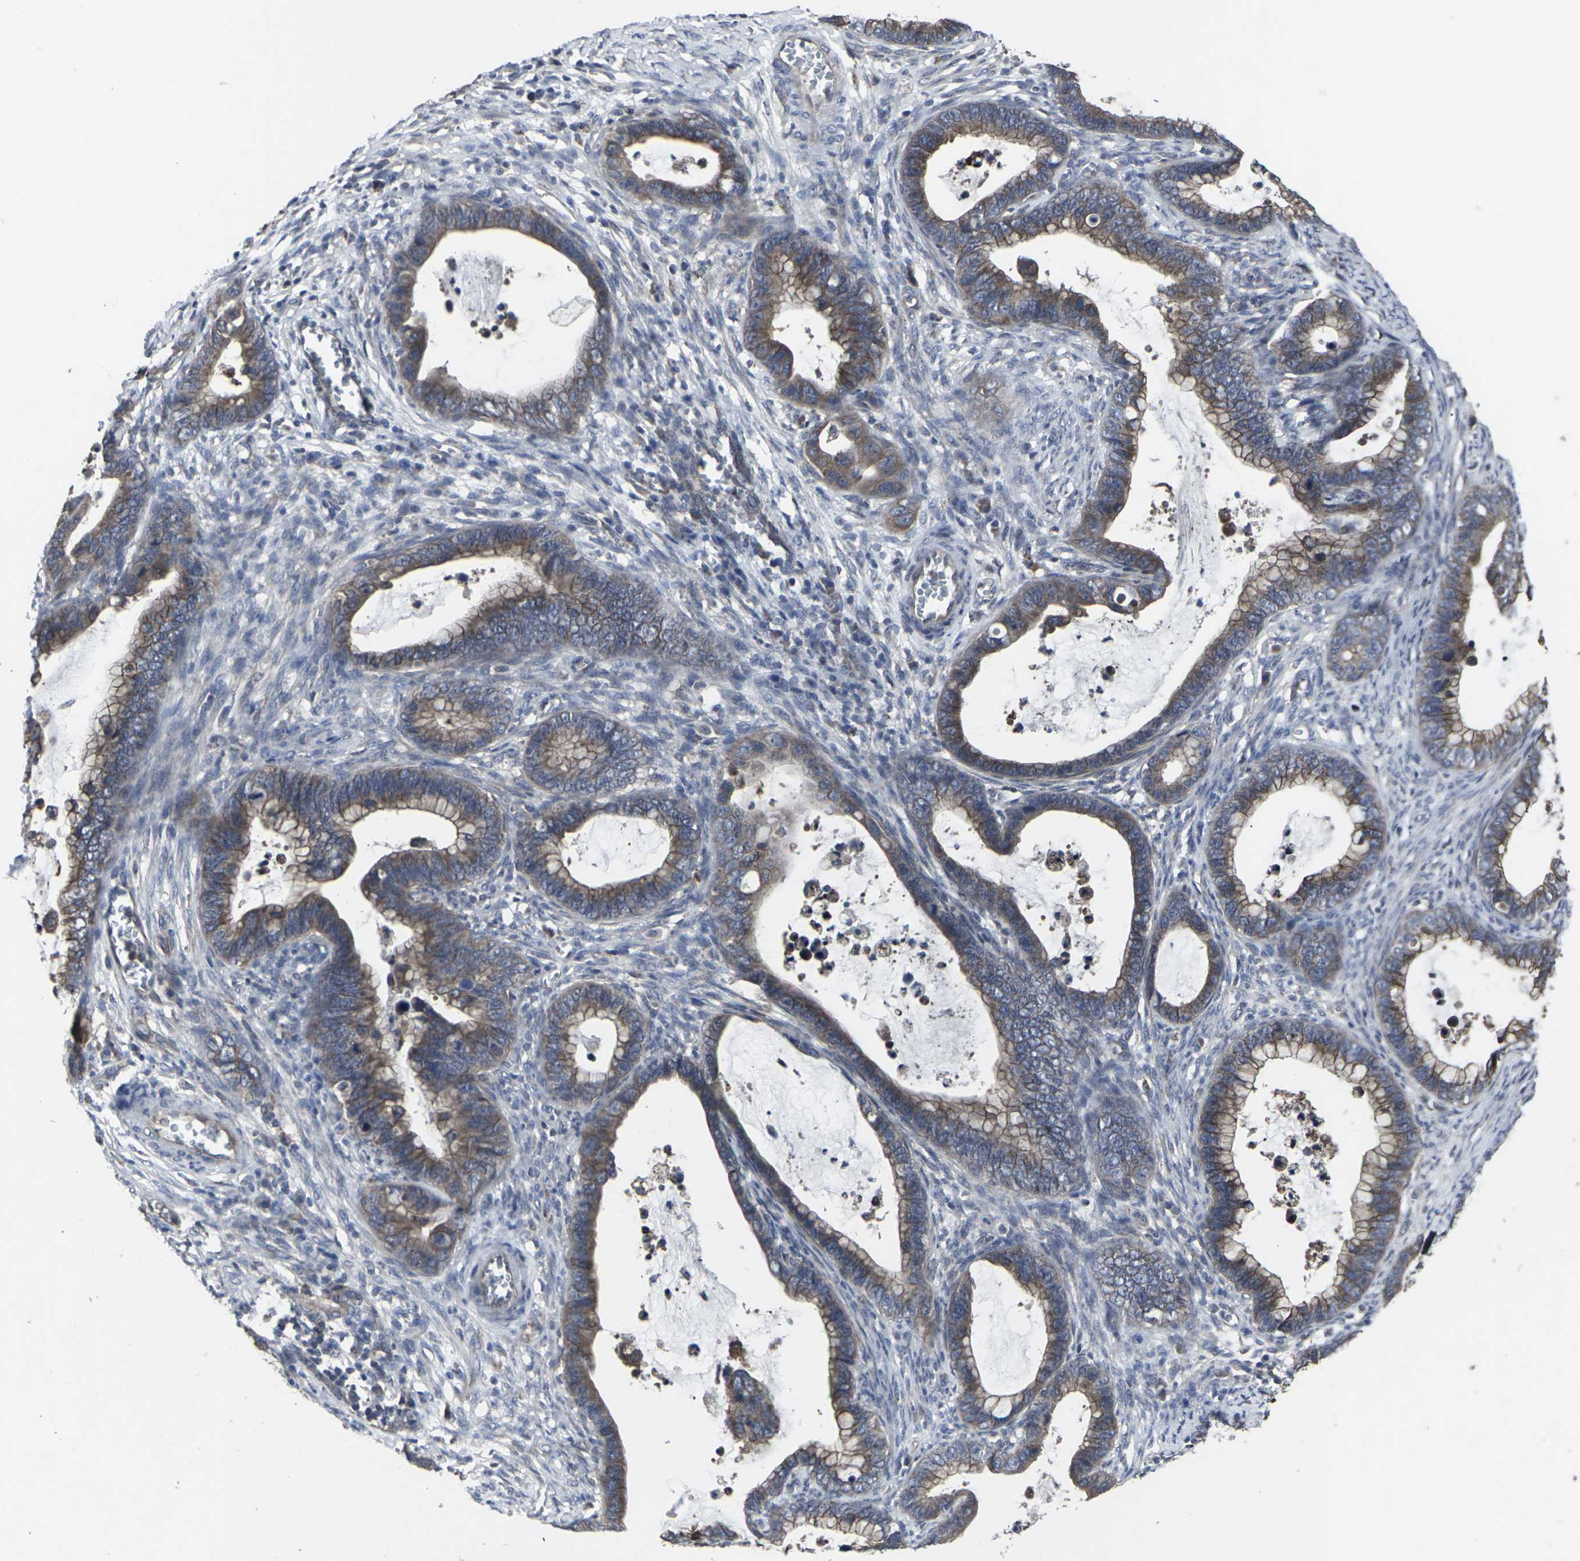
{"staining": {"intensity": "moderate", "quantity": ">75%", "location": "cytoplasmic/membranous"}, "tissue": "cervical cancer", "cell_type": "Tumor cells", "image_type": "cancer", "snomed": [{"axis": "morphology", "description": "Adenocarcinoma, NOS"}, {"axis": "topography", "description": "Cervix"}], "caption": "Cervical cancer (adenocarcinoma) tissue displays moderate cytoplasmic/membranous staining in approximately >75% of tumor cells", "gene": "MAPKAPK2", "patient": {"sex": "female", "age": 44}}